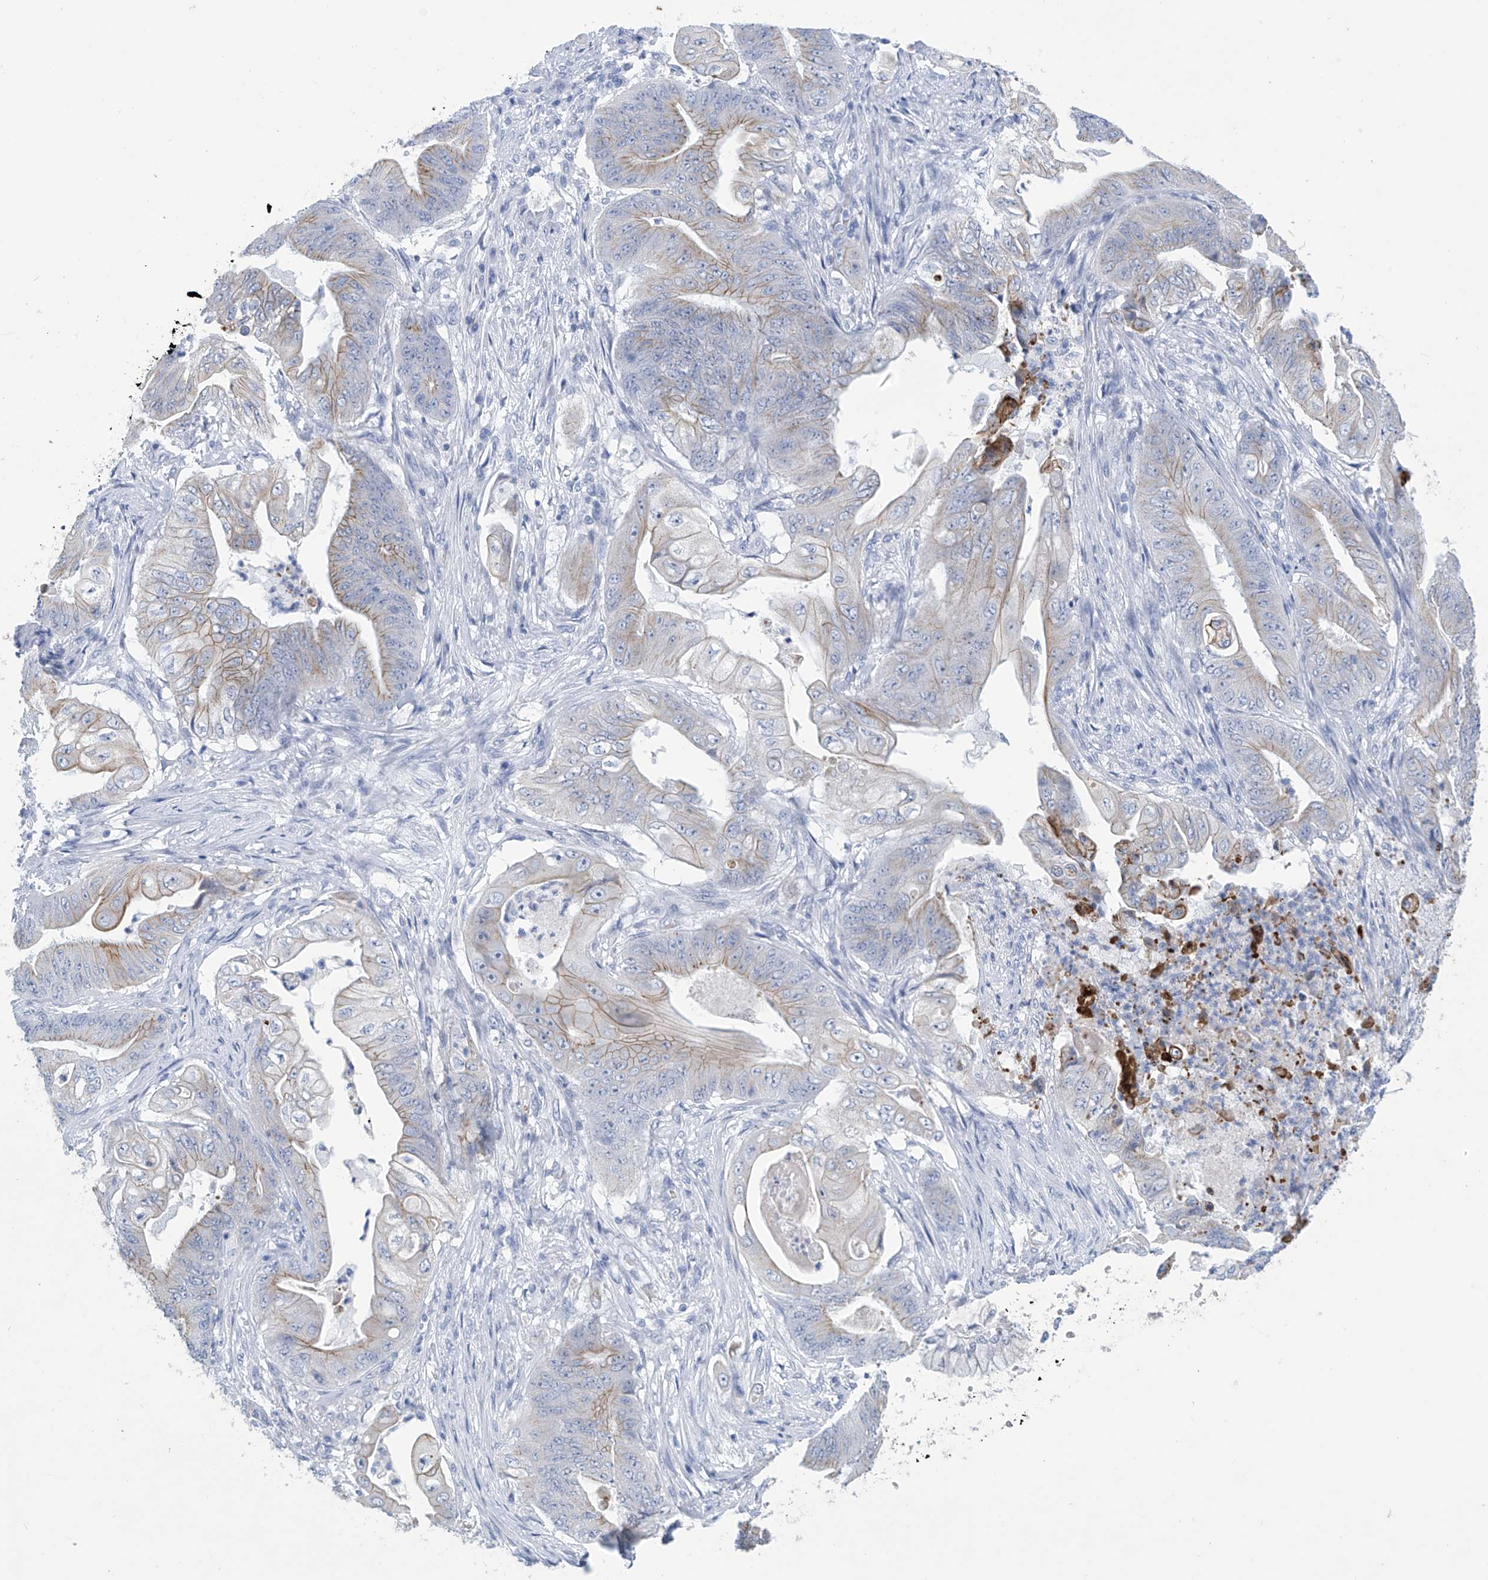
{"staining": {"intensity": "weak", "quantity": "<25%", "location": "cytoplasmic/membranous"}, "tissue": "stomach cancer", "cell_type": "Tumor cells", "image_type": "cancer", "snomed": [{"axis": "morphology", "description": "Adenocarcinoma, NOS"}, {"axis": "topography", "description": "Stomach"}], "caption": "Immunohistochemical staining of stomach cancer exhibits no significant expression in tumor cells.", "gene": "DSP", "patient": {"sex": "female", "age": 73}}